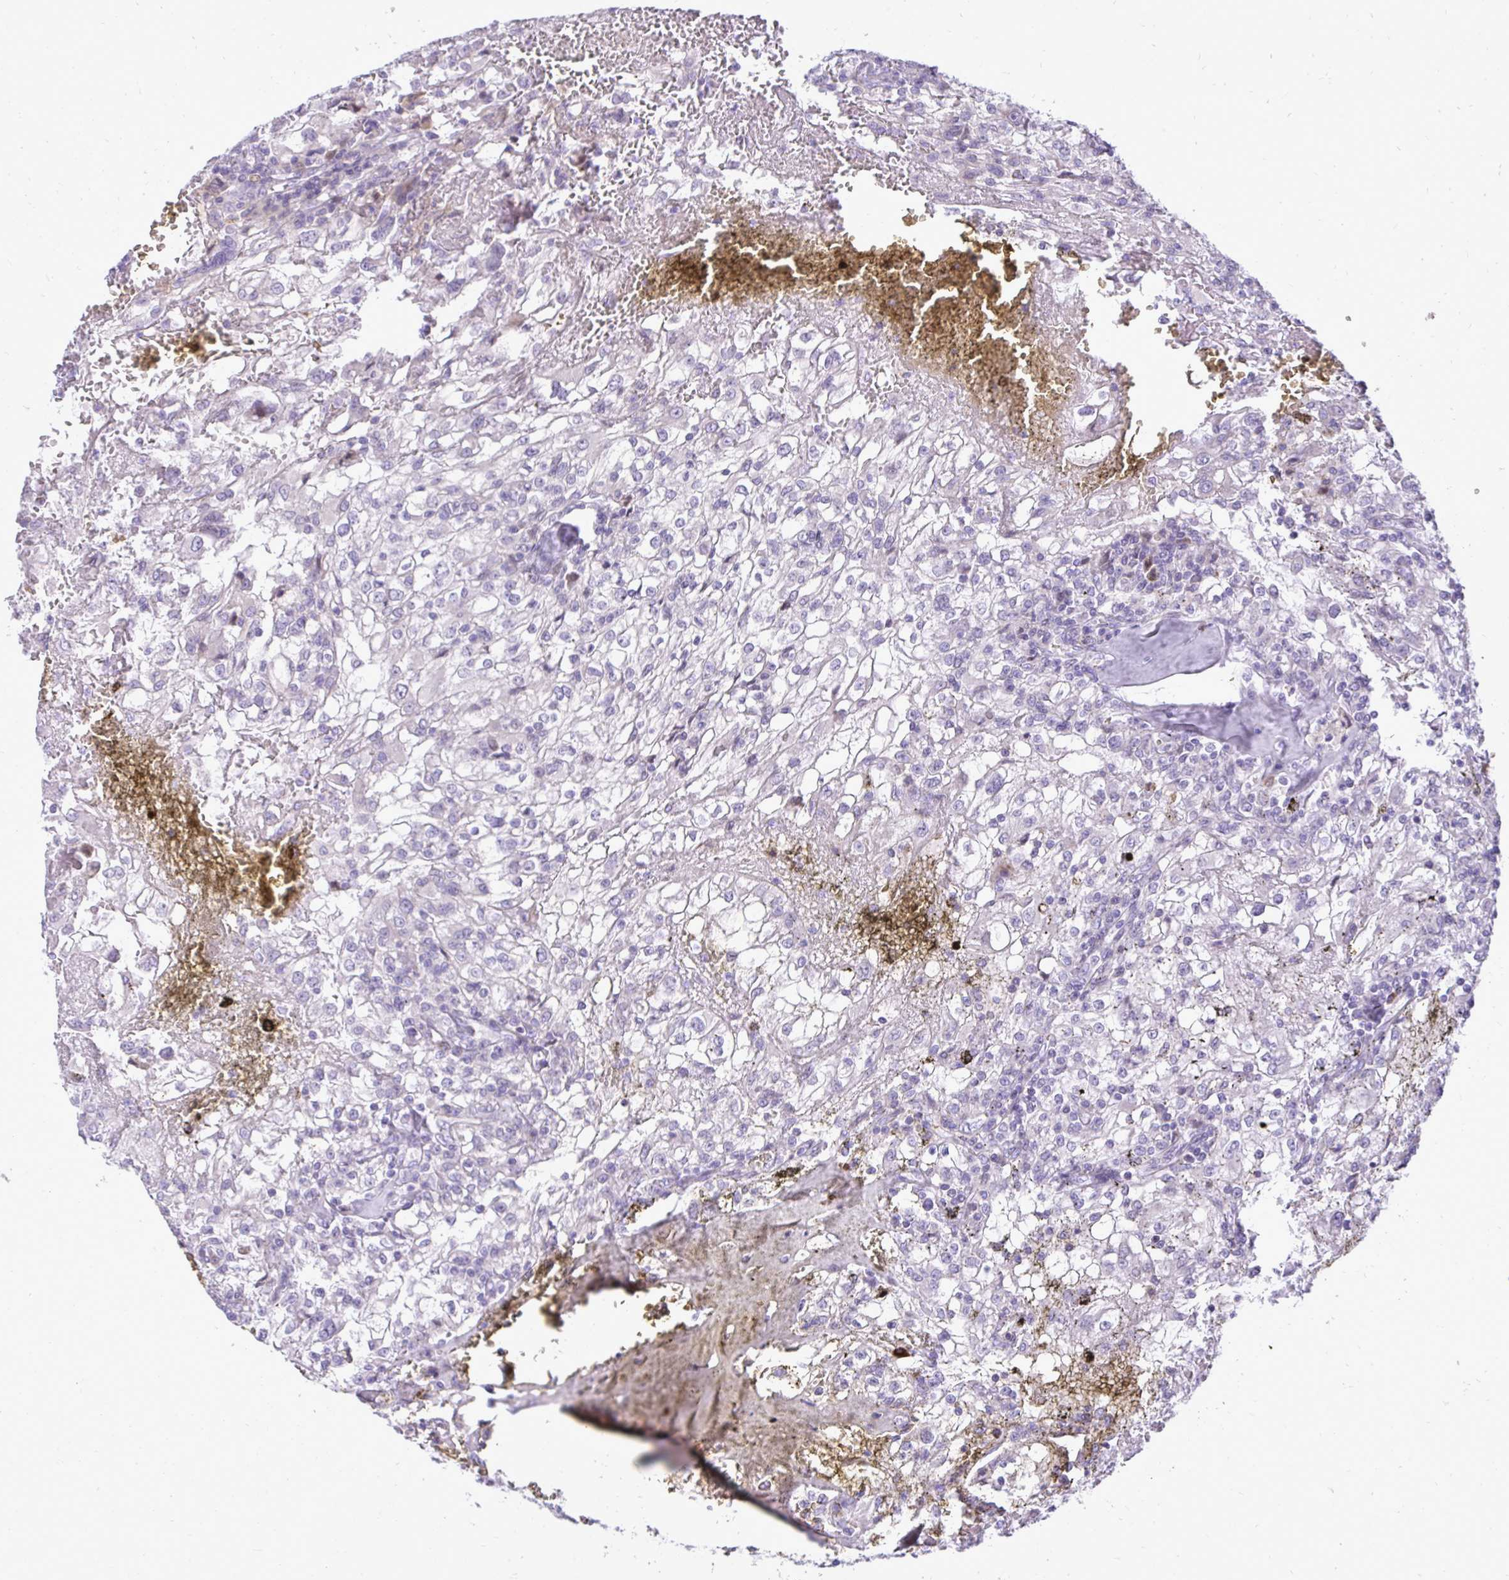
{"staining": {"intensity": "negative", "quantity": "none", "location": "none"}, "tissue": "renal cancer", "cell_type": "Tumor cells", "image_type": "cancer", "snomed": [{"axis": "morphology", "description": "Adenocarcinoma, NOS"}, {"axis": "topography", "description": "Kidney"}], "caption": "Immunohistochemical staining of adenocarcinoma (renal) demonstrates no significant positivity in tumor cells.", "gene": "SPAG1", "patient": {"sex": "female", "age": 74}}